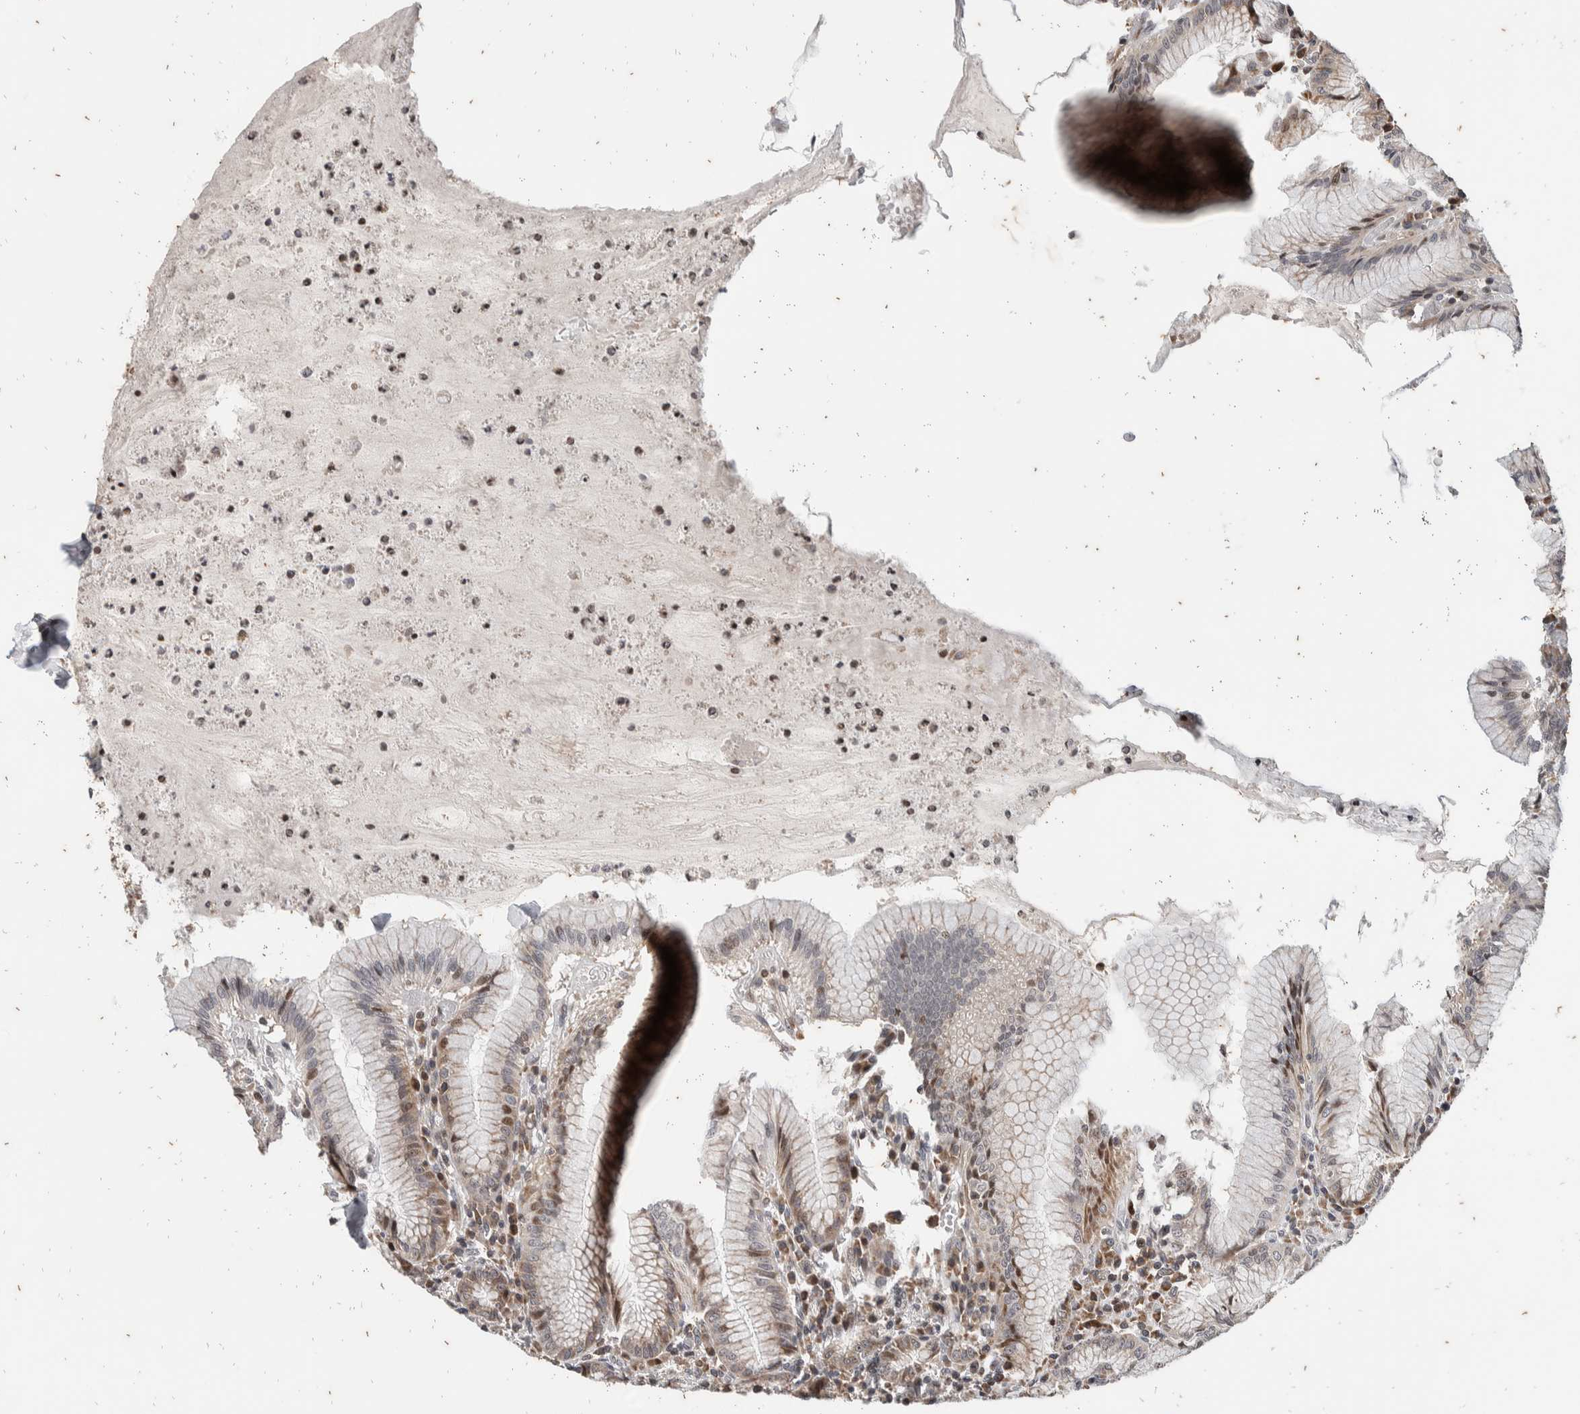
{"staining": {"intensity": "moderate", "quantity": ">75%", "location": "cytoplasmic/membranous"}, "tissue": "stomach", "cell_type": "Glandular cells", "image_type": "normal", "snomed": [{"axis": "morphology", "description": "Normal tissue, NOS"}, {"axis": "topography", "description": "Stomach"}], "caption": "An immunohistochemistry (IHC) histopathology image of benign tissue is shown. Protein staining in brown labels moderate cytoplasmic/membranous positivity in stomach within glandular cells.", "gene": "ATXN7L1", "patient": {"sex": "male", "age": 55}}